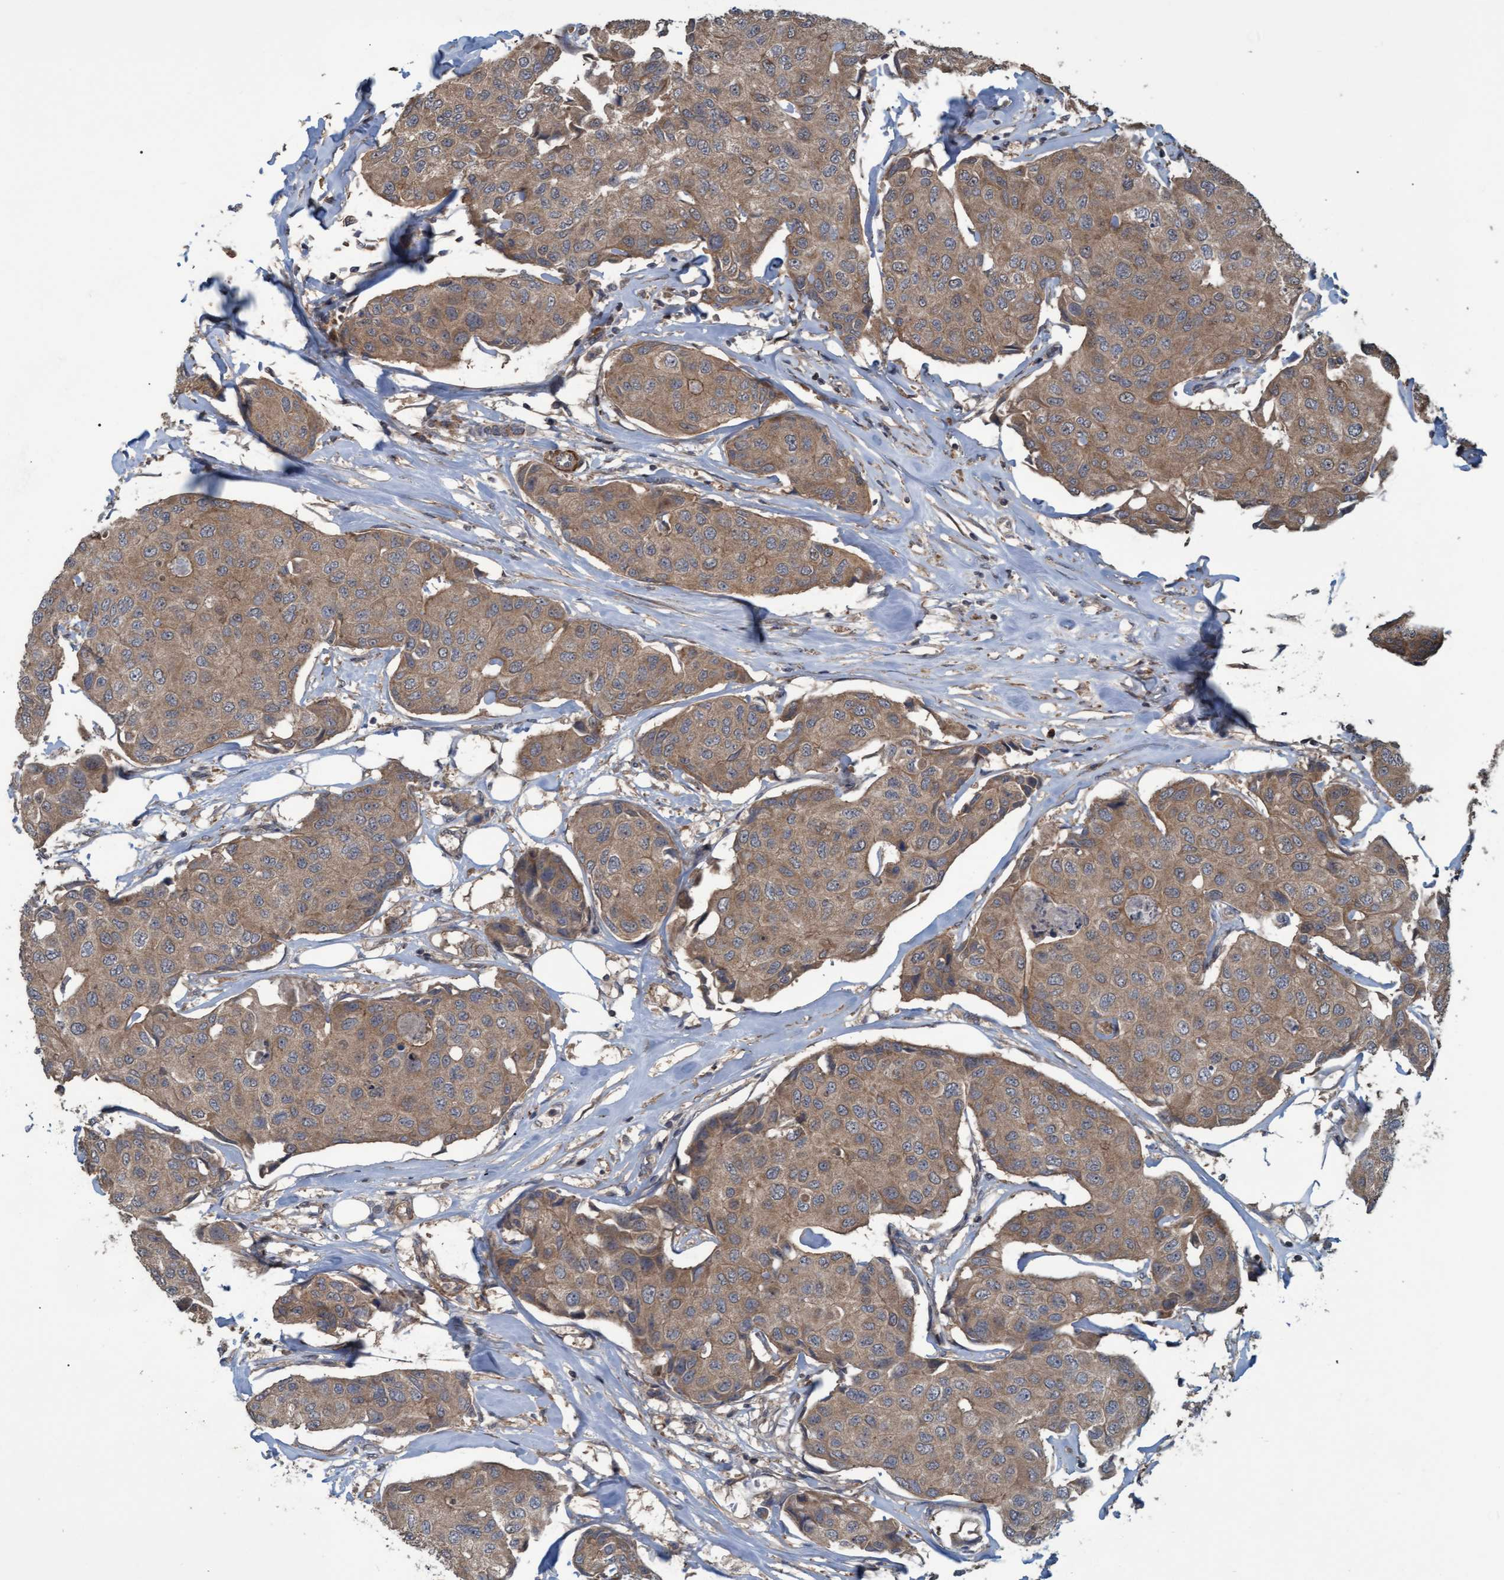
{"staining": {"intensity": "moderate", "quantity": ">75%", "location": "cytoplasmic/membranous"}, "tissue": "breast cancer", "cell_type": "Tumor cells", "image_type": "cancer", "snomed": [{"axis": "morphology", "description": "Duct carcinoma"}, {"axis": "topography", "description": "Breast"}], "caption": "High-power microscopy captured an IHC histopathology image of breast invasive ductal carcinoma, revealing moderate cytoplasmic/membranous staining in approximately >75% of tumor cells.", "gene": "GGT6", "patient": {"sex": "female", "age": 80}}